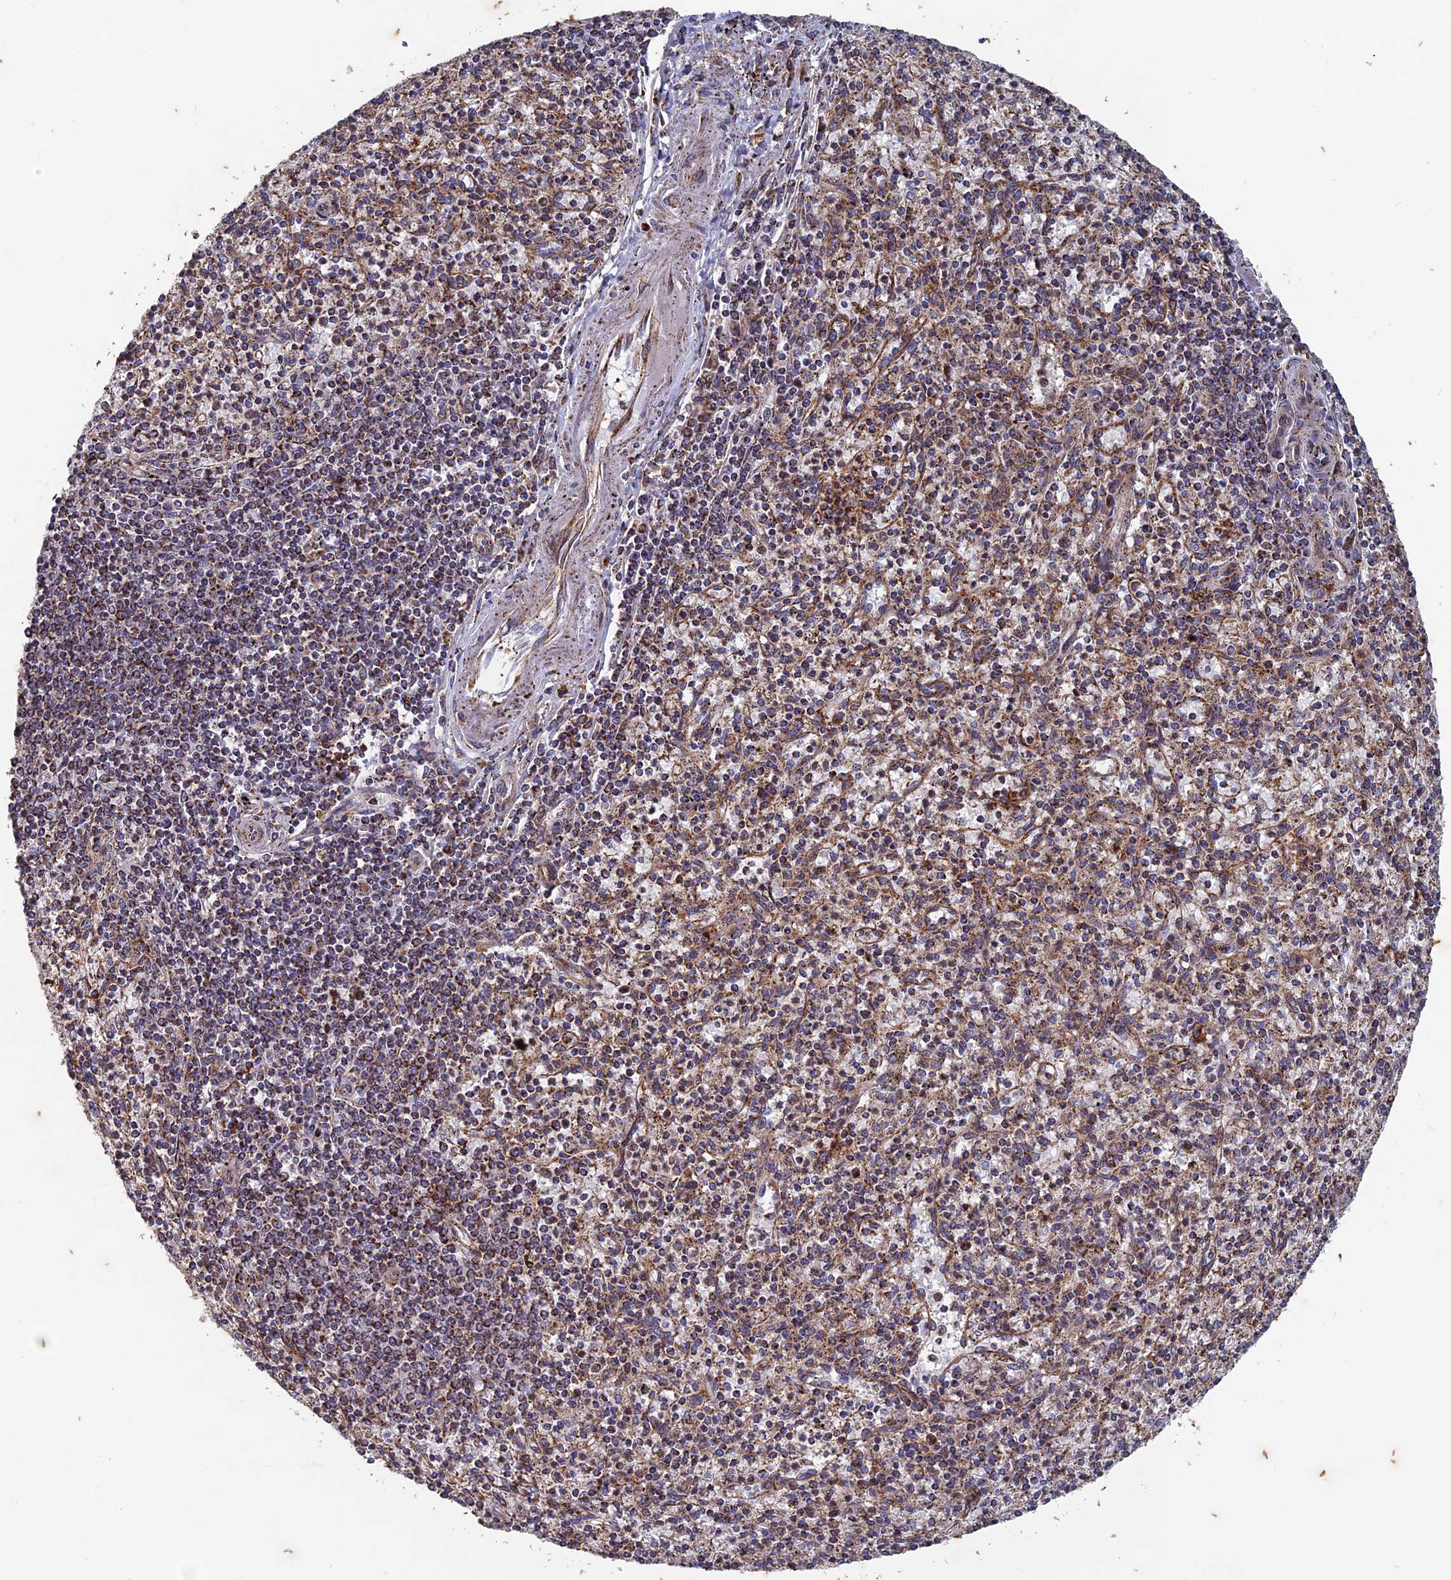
{"staining": {"intensity": "moderate", "quantity": "25%-75%", "location": "cytoplasmic/membranous"}, "tissue": "spleen", "cell_type": "Cells in red pulp", "image_type": "normal", "snomed": [{"axis": "morphology", "description": "Normal tissue, NOS"}, {"axis": "topography", "description": "Spleen"}], "caption": "The immunohistochemical stain labels moderate cytoplasmic/membranous positivity in cells in red pulp of normal spleen. The staining was performed using DAB, with brown indicating positive protein expression. Nuclei are stained blue with hematoxylin.", "gene": "AP4S1", "patient": {"sex": "male", "age": 72}}